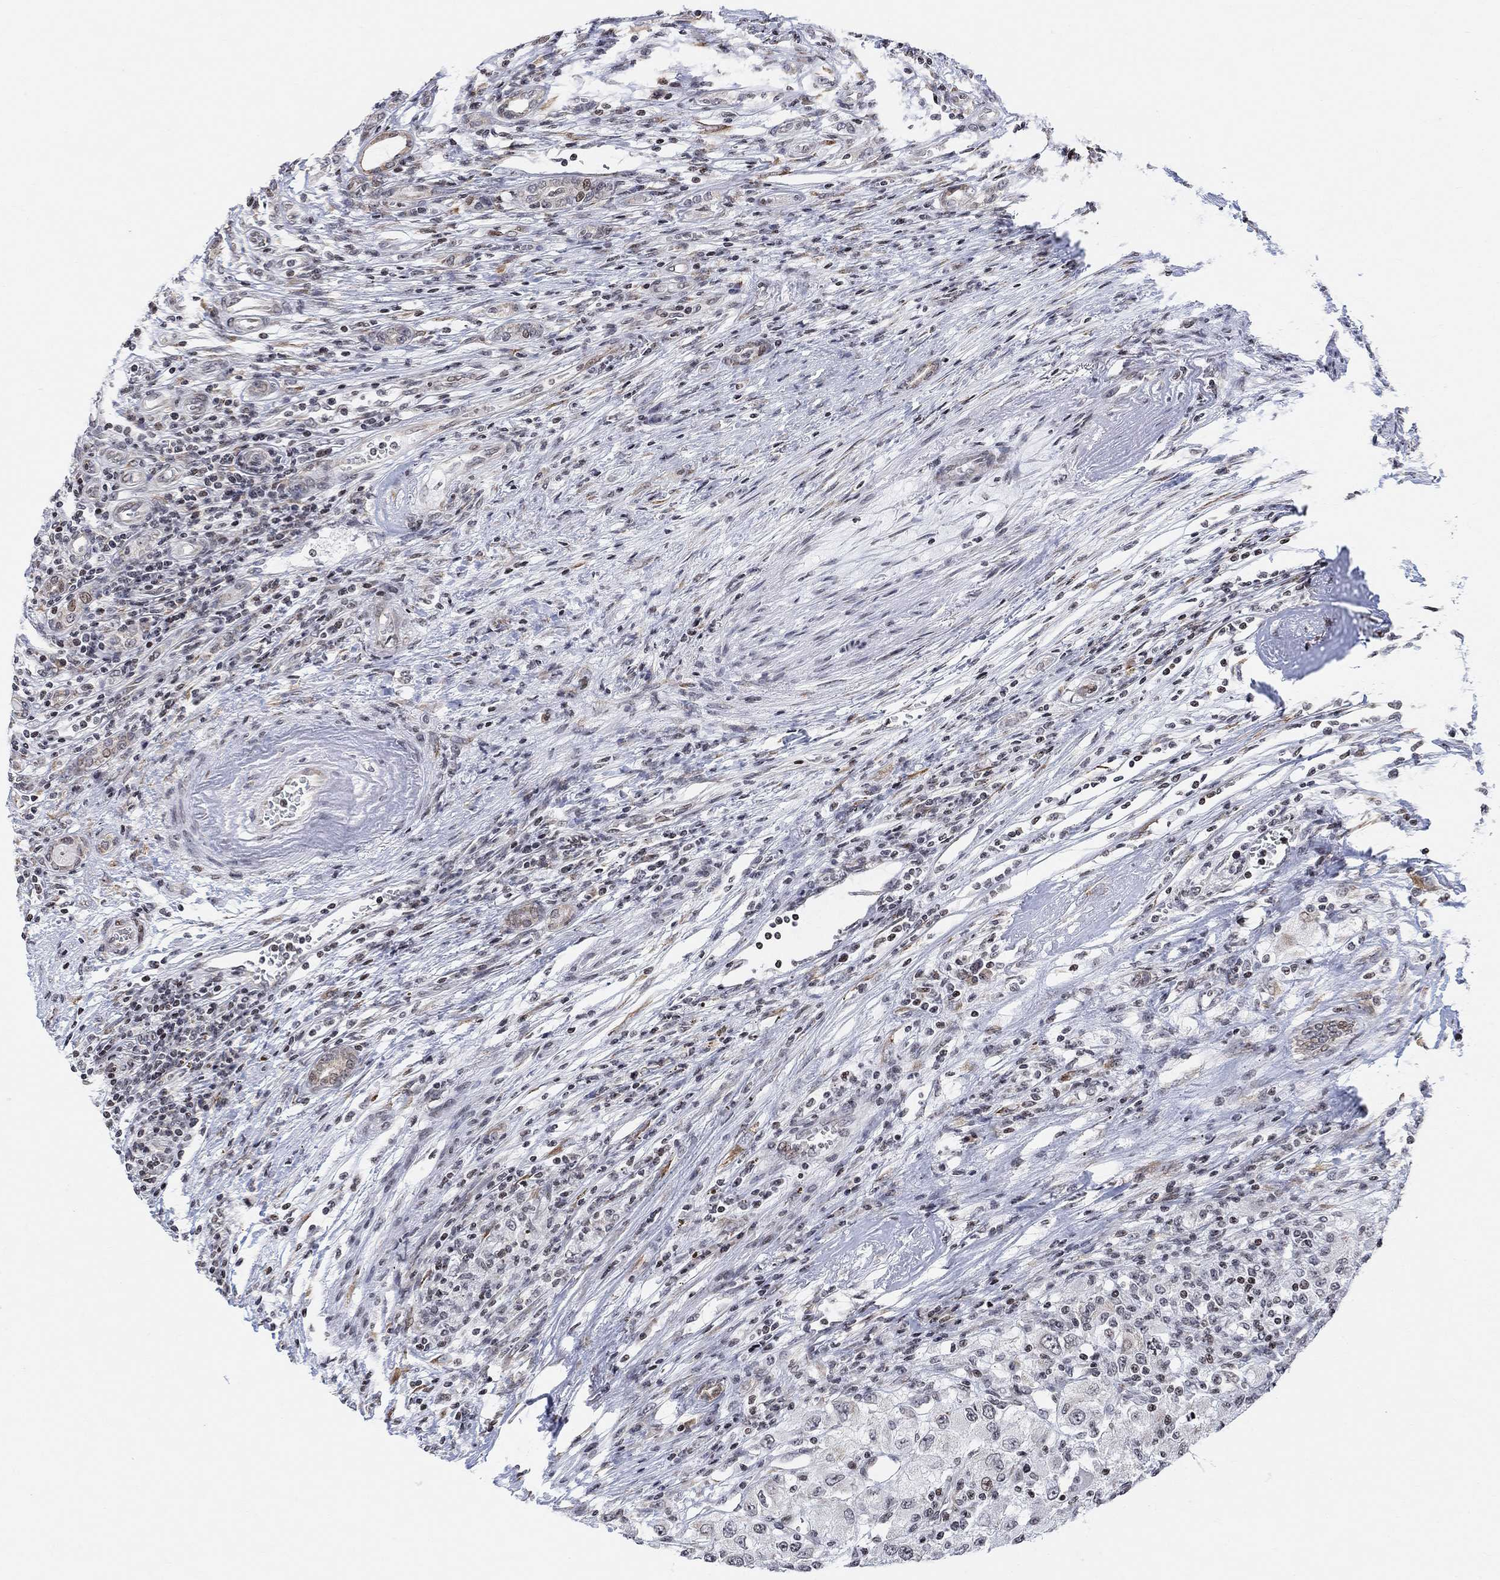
{"staining": {"intensity": "moderate", "quantity": "<25%", "location": "nuclear"}, "tissue": "renal cancer", "cell_type": "Tumor cells", "image_type": "cancer", "snomed": [{"axis": "morphology", "description": "Adenocarcinoma, NOS"}, {"axis": "topography", "description": "Kidney"}], "caption": "Brown immunohistochemical staining in renal adenocarcinoma displays moderate nuclear positivity in about <25% of tumor cells.", "gene": "ABHD14A", "patient": {"sex": "female", "age": 67}}